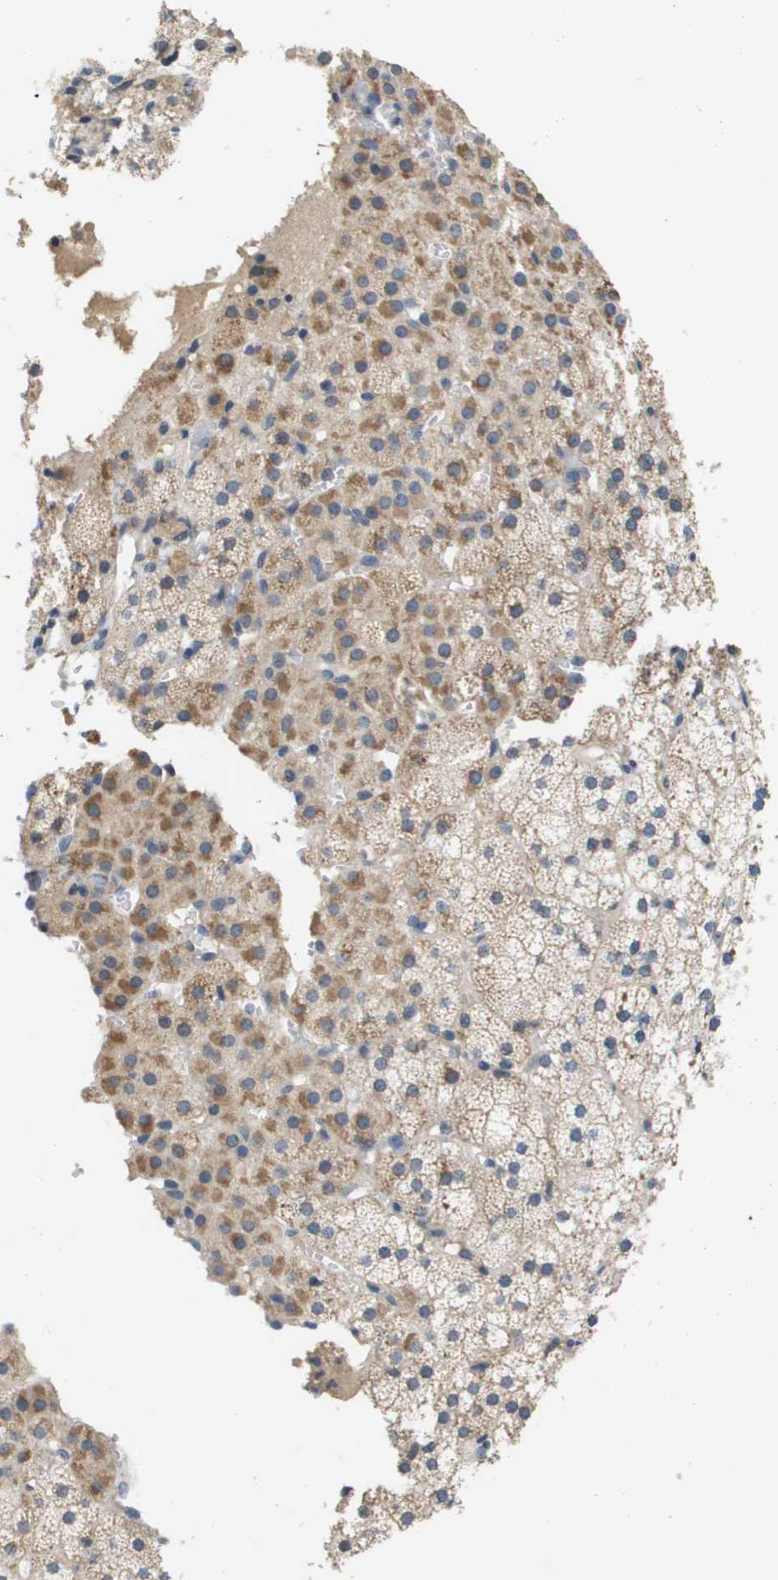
{"staining": {"intensity": "moderate", "quantity": "25%-75%", "location": "cytoplasmic/membranous"}, "tissue": "adrenal gland", "cell_type": "Glandular cells", "image_type": "normal", "snomed": [{"axis": "morphology", "description": "Normal tissue, NOS"}, {"axis": "topography", "description": "Adrenal gland"}], "caption": "DAB (3,3'-diaminobenzidine) immunohistochemical staining of unremarkable adrenal gland exhibits moderate cytoplasmic/membranous protein expression in approximately 25%-75% of glandular cells. (brown staining indicates protein expression, while blue staining denotes nuclei).", "gene": "CAPN11", "patient": {"sex": "male", "age": 35}}